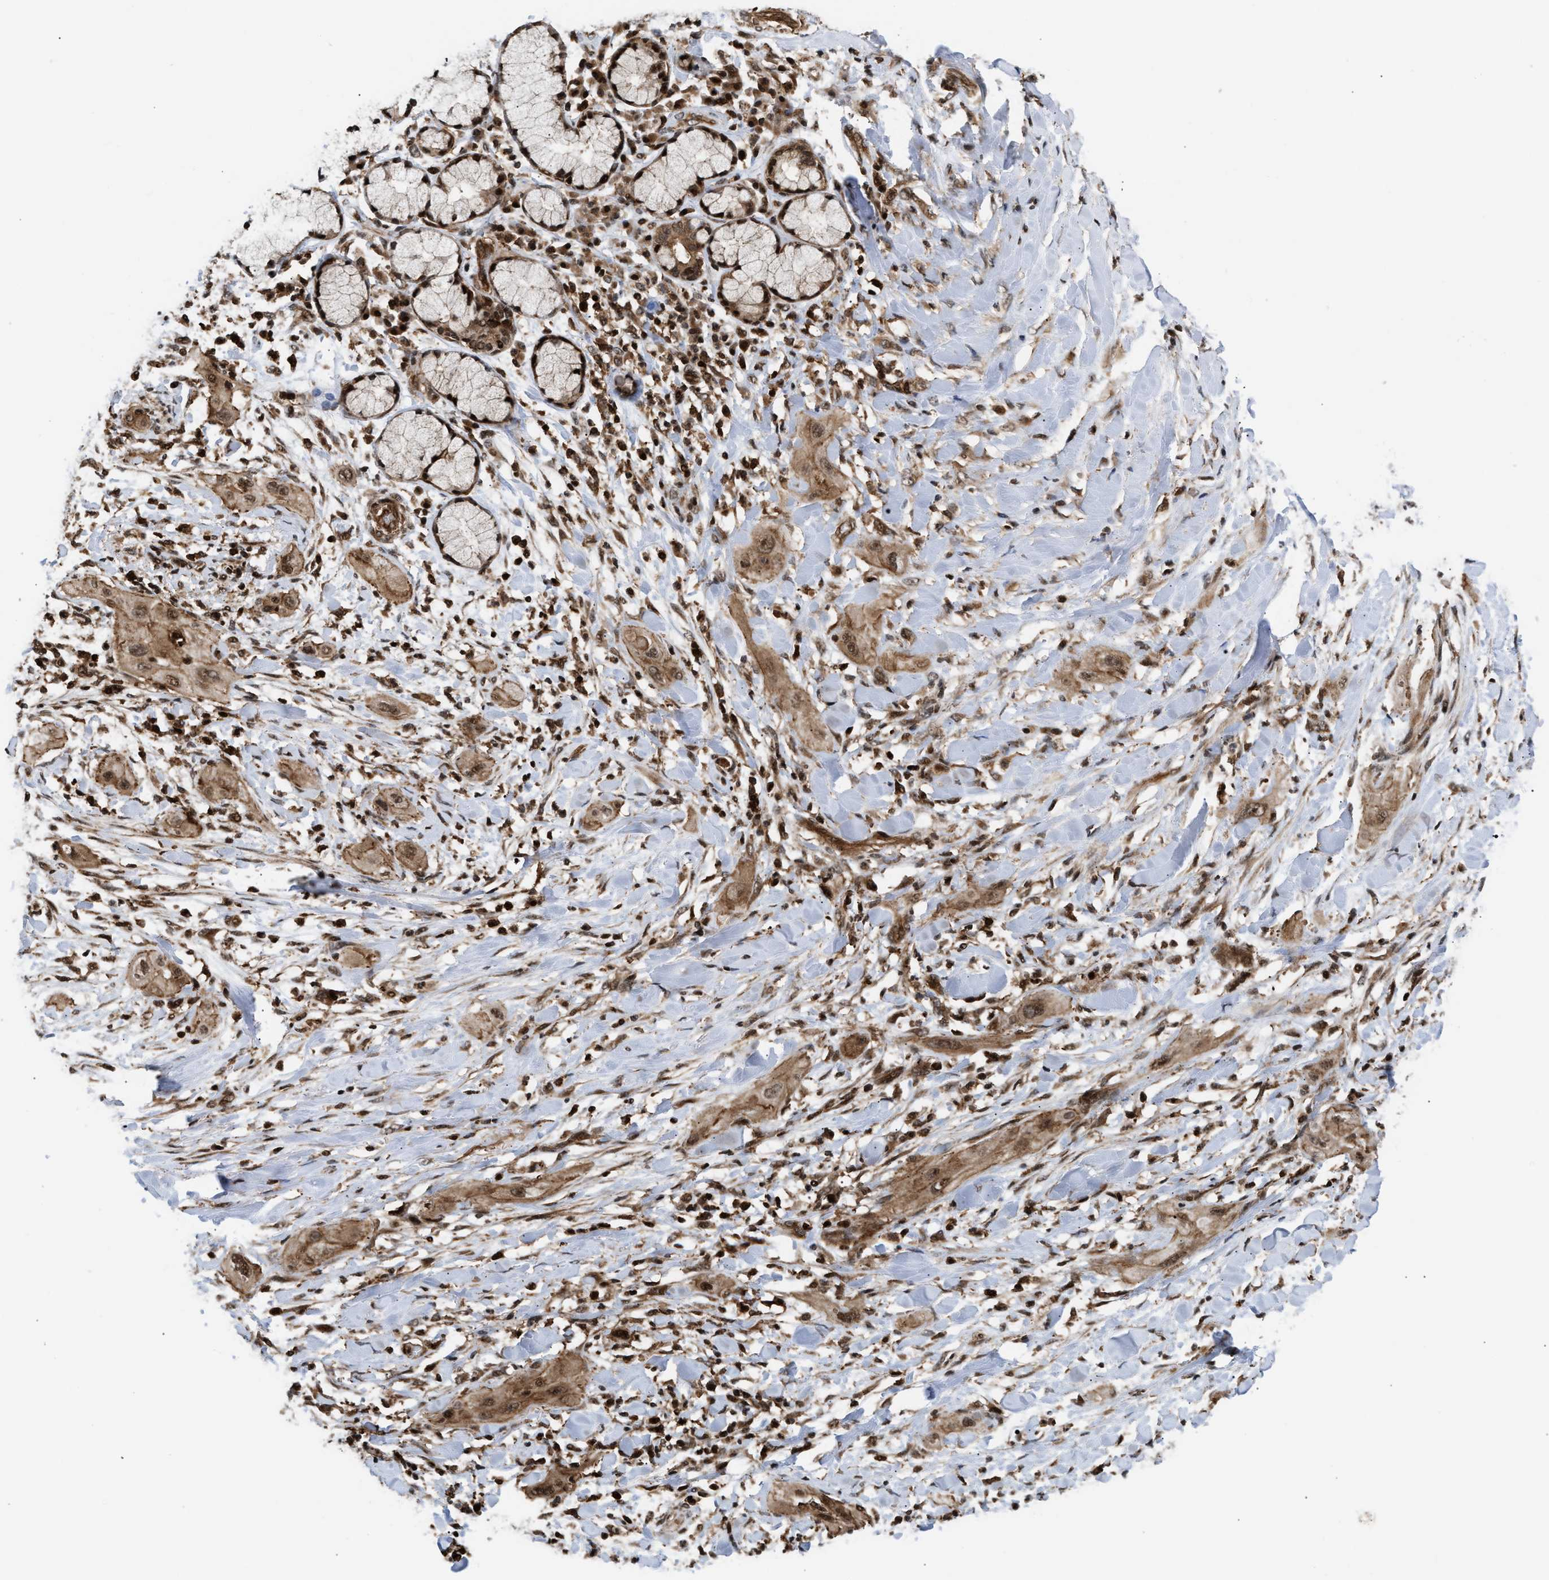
{"staining": {"intensity": "moderate", "quantity": ">75%", "location": "cytoplasmic/membranous,nuclear"}, "tissue": "lung cancer", "cell_type": "Tumor cells", "image_type": "cancer", "snomed": [{"axis": "morphology", "description": "Squamous cell carcinoma, NOS"}, {"axis": "topography", "description": "Lung"}], "caption": "Protein expression analysis of lung cancer shows moderate cytoplasmic/membranous and nuclear positivity in about >75% of tumor cells. (Stains: DAB in brown, nuclei in blue, Microscopy: brightfield microscopy at high magnification).", "gene": "STAU2", "patient": {"sex": "female", "age": 47}}